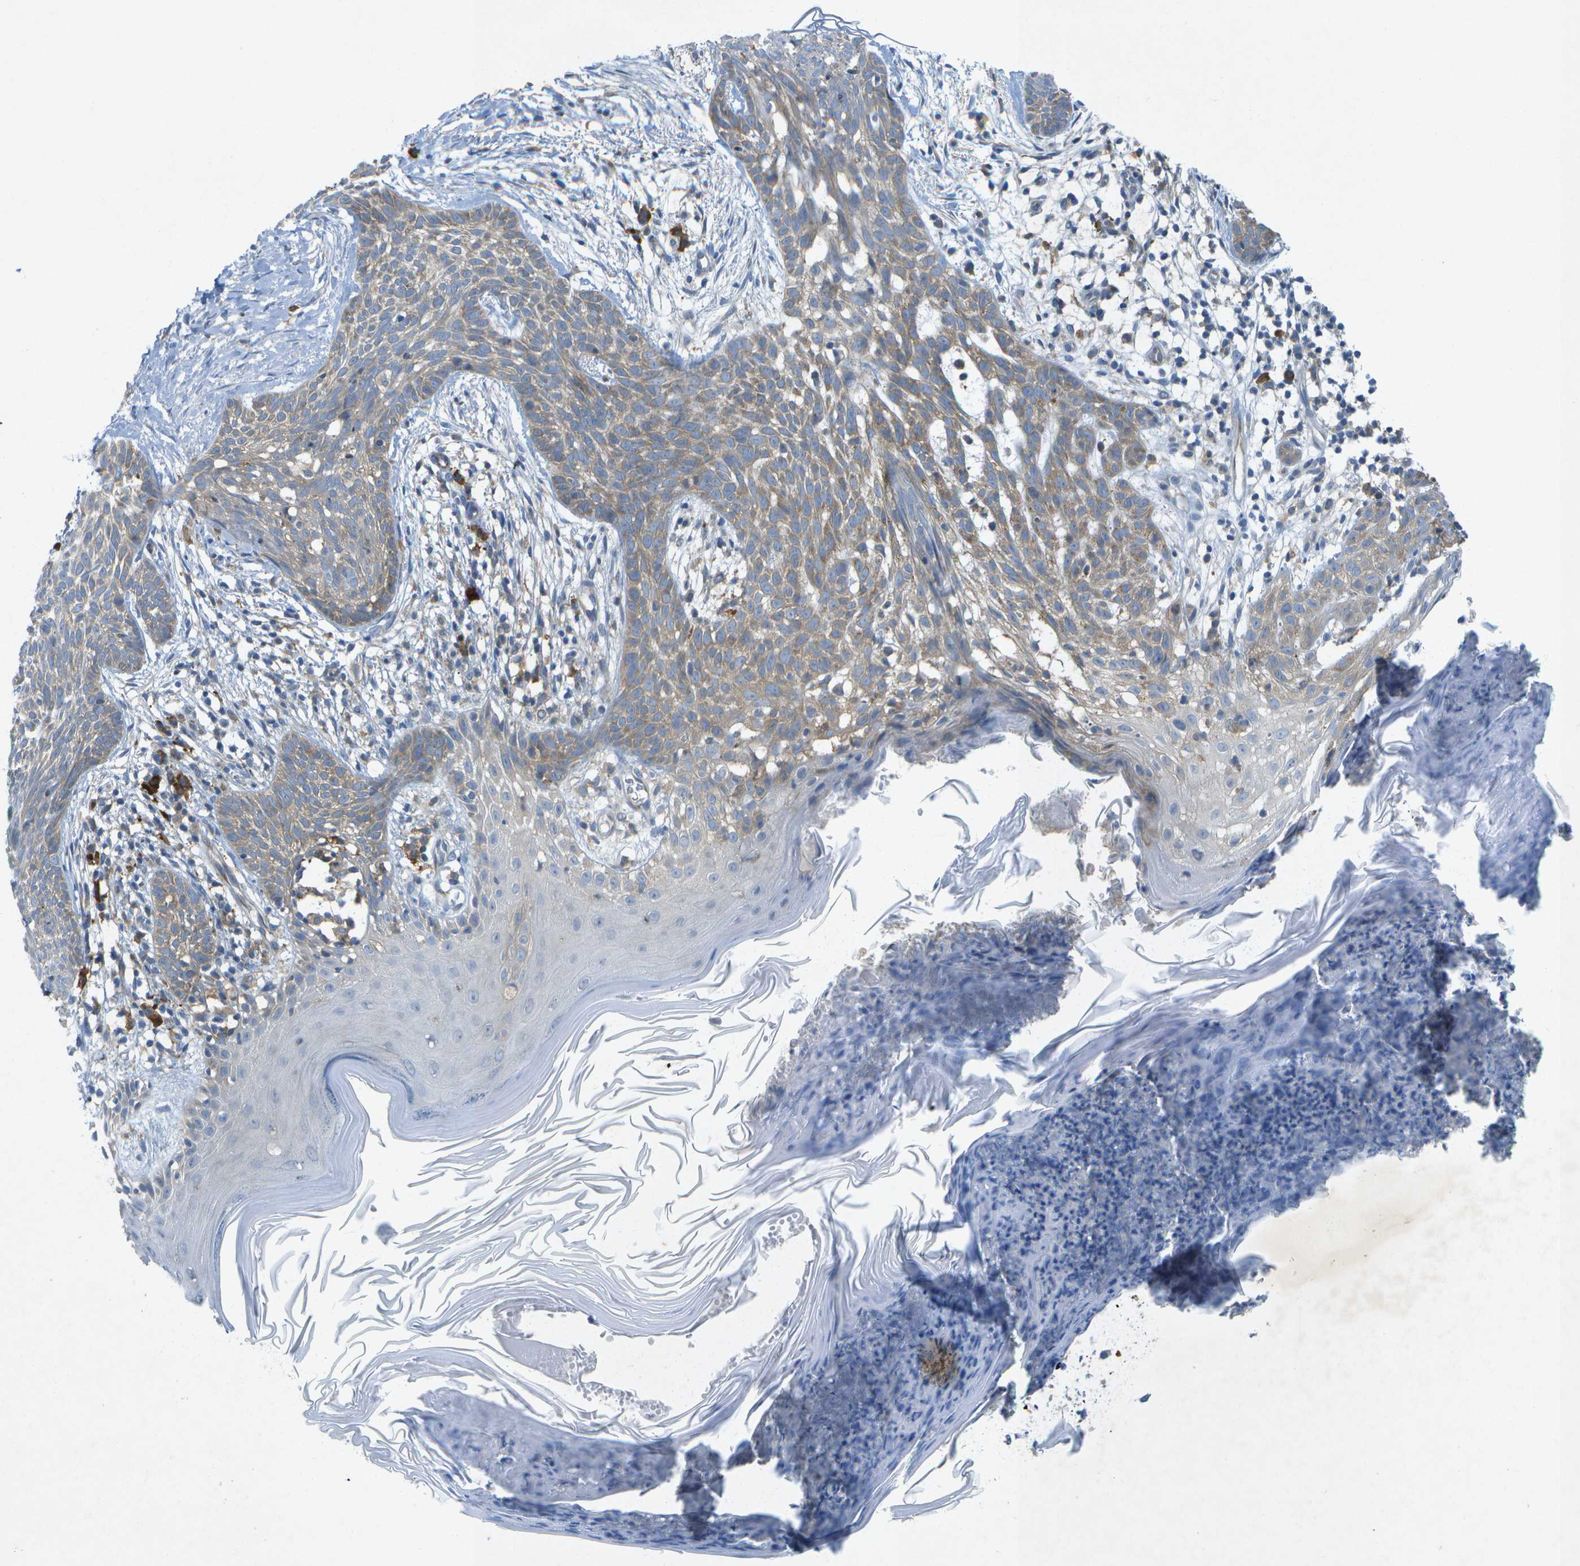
{"staining": {"intensity": "weak", "quantity": "<25%", "location": "cytoplasmic/membranous"}, "tissue": "skin cancer", "cell_type": "Tumor cells", "image_type": "cancer", "snomed": [{"axis": "morphology", "description": "Basal cell carcinoma"}, {"axis": "topography", "description": "Skin"}], "caption": "A high-resolution image shows immunohistochemistry staining of skin basal cell carcinoma, which shows no significant positivity in tumor cells.", "gene": "WNK2", "patient": {"sex": "female", "age": 59}}